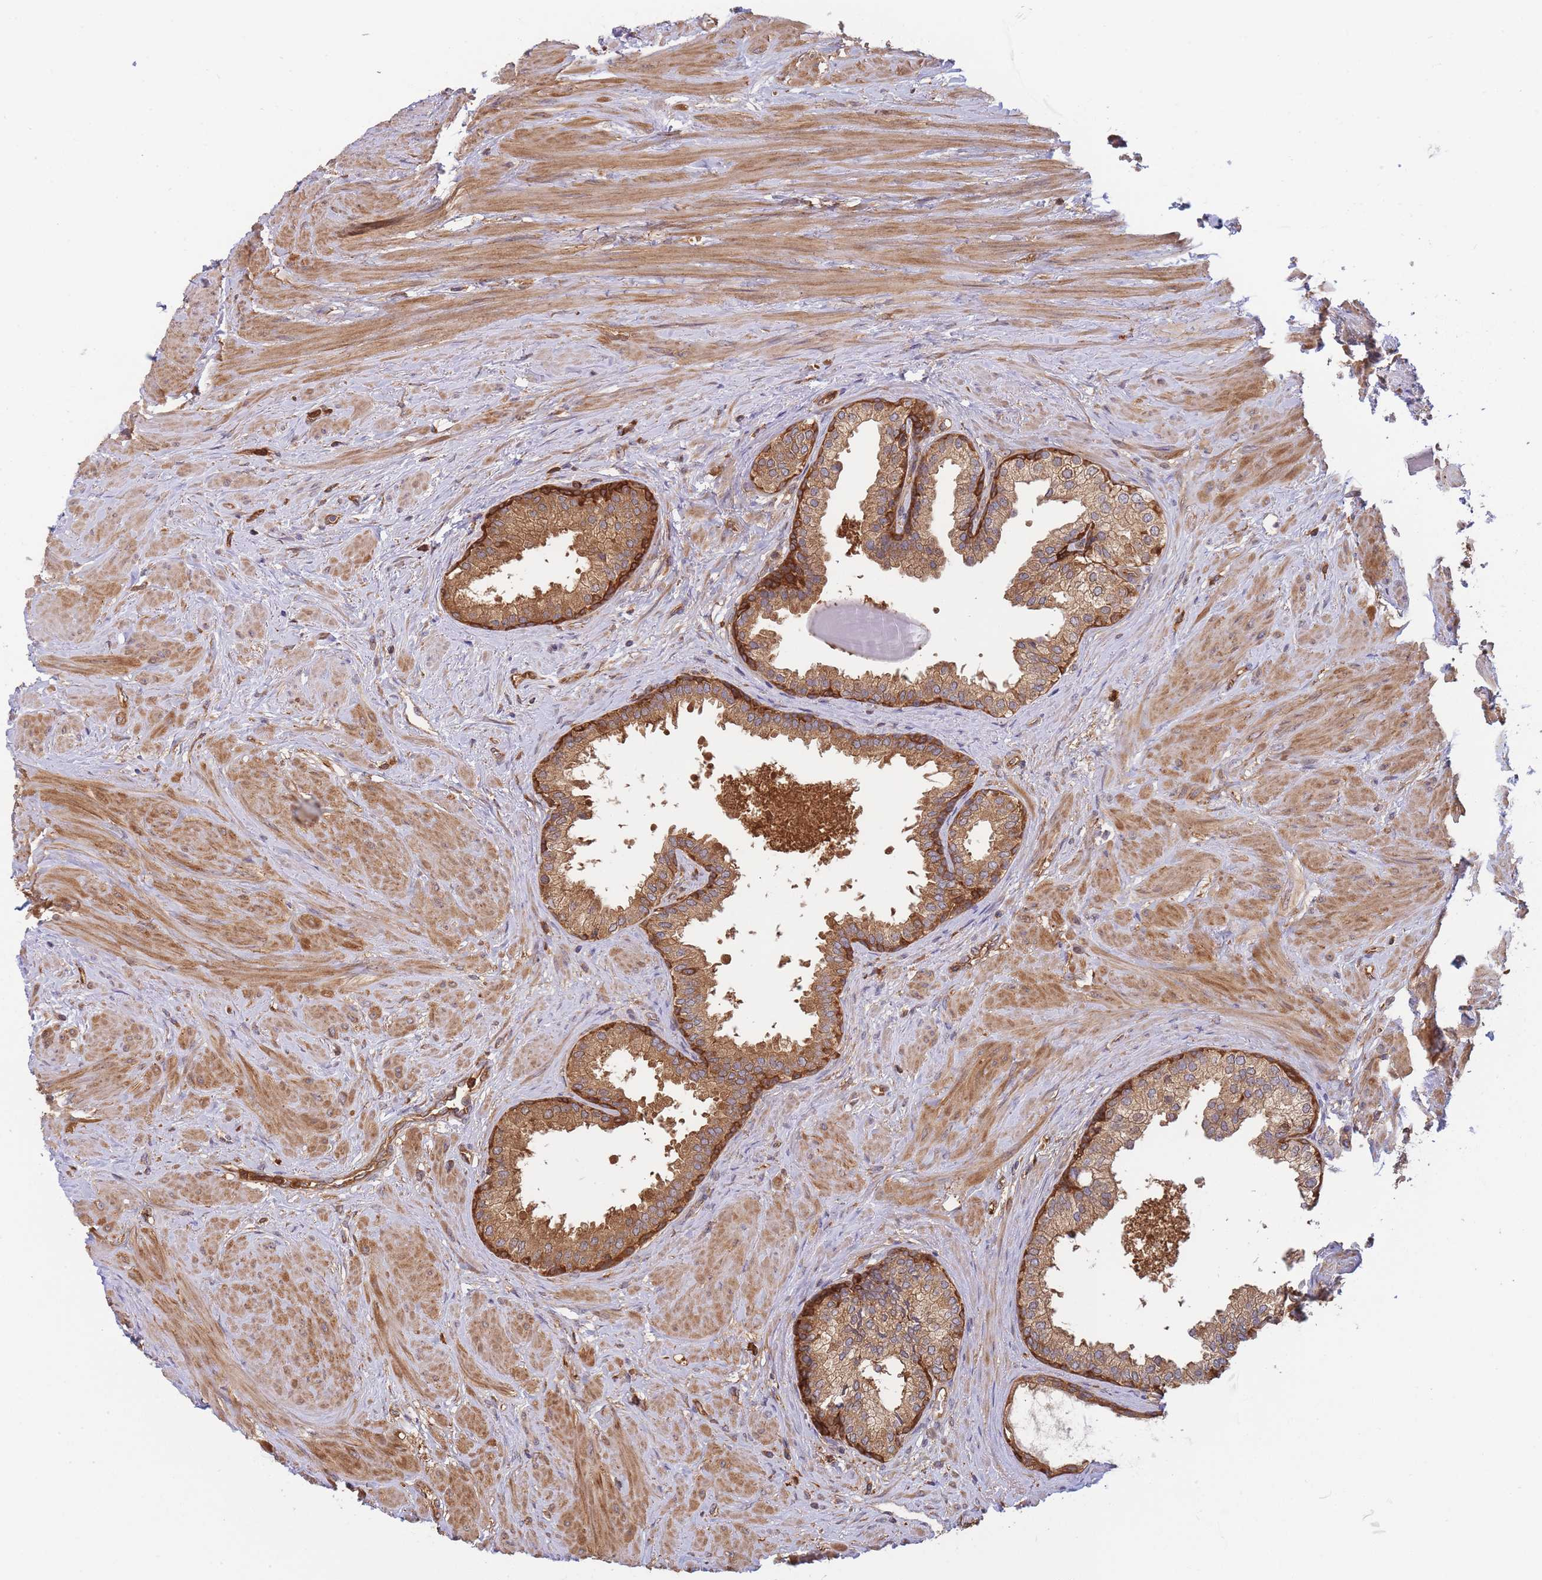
{"staining": {"intensity": "strong", "quantity": ">75%", "location": "cytoplasmic/membranous"}, "tissue": "prostate", "cell_type": "Glandular cells", "image_type": "normal", "snomed": [{"axis": "morphology", "description": "Normal tissue, NOS"}, {"axis": "topography", "description": "Prostate"}], "caption": "High-power microscopy captured an IHC histopathology image of benign prostate, revealing strong cytoplasmic/membranous expression in about >75% of glandular cells. (Stains: DAB (3,3'-diaminobenzidine) in brown, nuclei in blue, Microscopy: brightfield microscopy at high magnification).", "gene": "SLC4A9", "patient": {"sex": "male", "age": 48}}